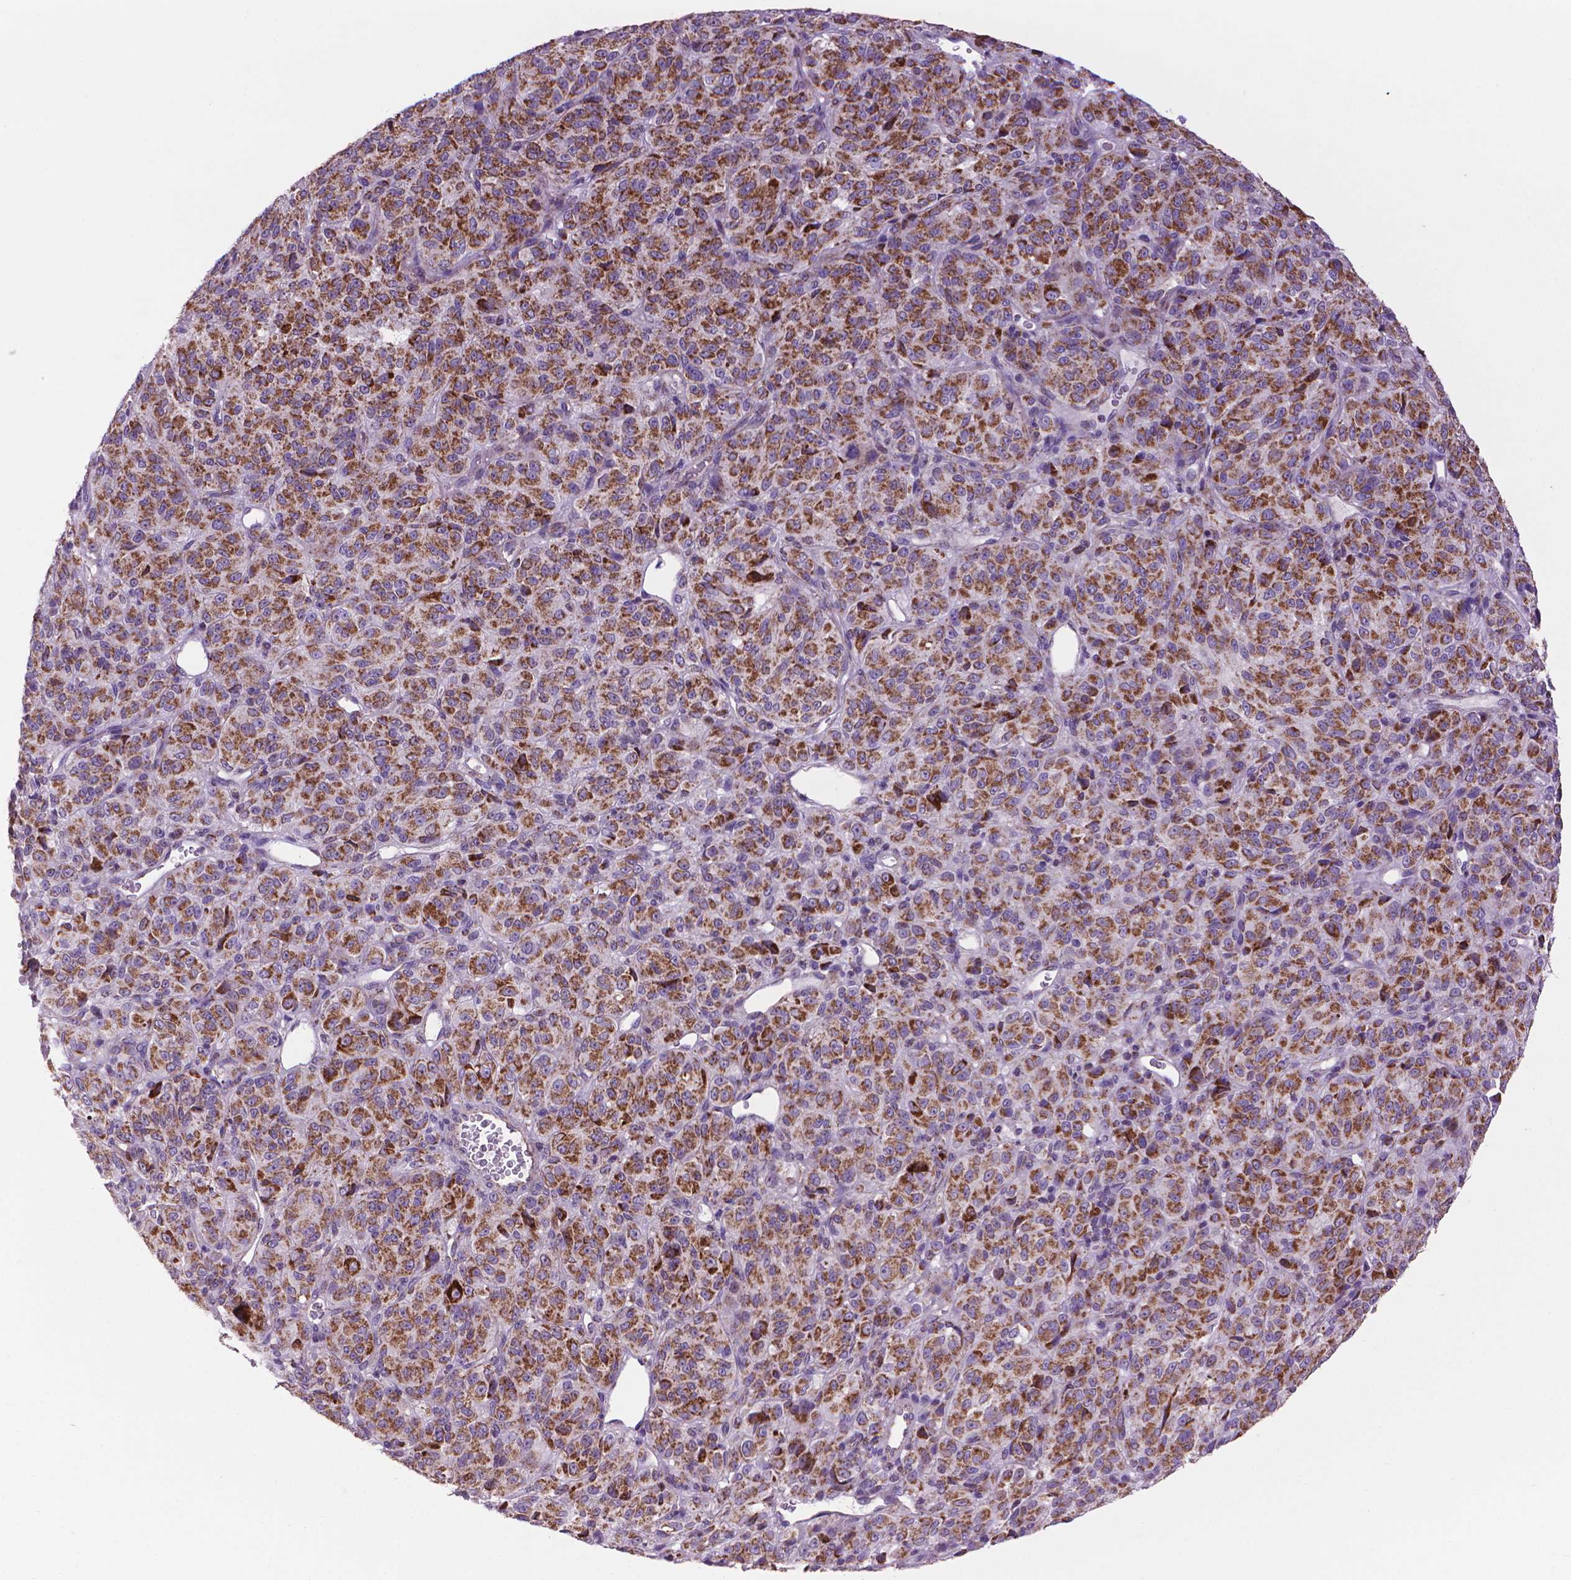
{"staining": {"intensity": "strong", "quantity": ">75%", "location": "cytoplasmic/membranous"}, "tissue": "melanoma", "cell_type": "Tumor cells", "image_type": "cancer", "snomed": [{"axis": "morphology", "description": "Malignant melanoma, Metastatic site"}, {"axis": "topography", "description": "Brain"}], "caption": "Malignant melanoma (metastatic site) stained with DAB (3,3'-diaminobenzidine) IHC reveals high levels of strong cytoplasmic/membranous expression in about >75% of tumor cells.", "gene": "VDAC1", "patient": {"sex": "female", "age": 56}}